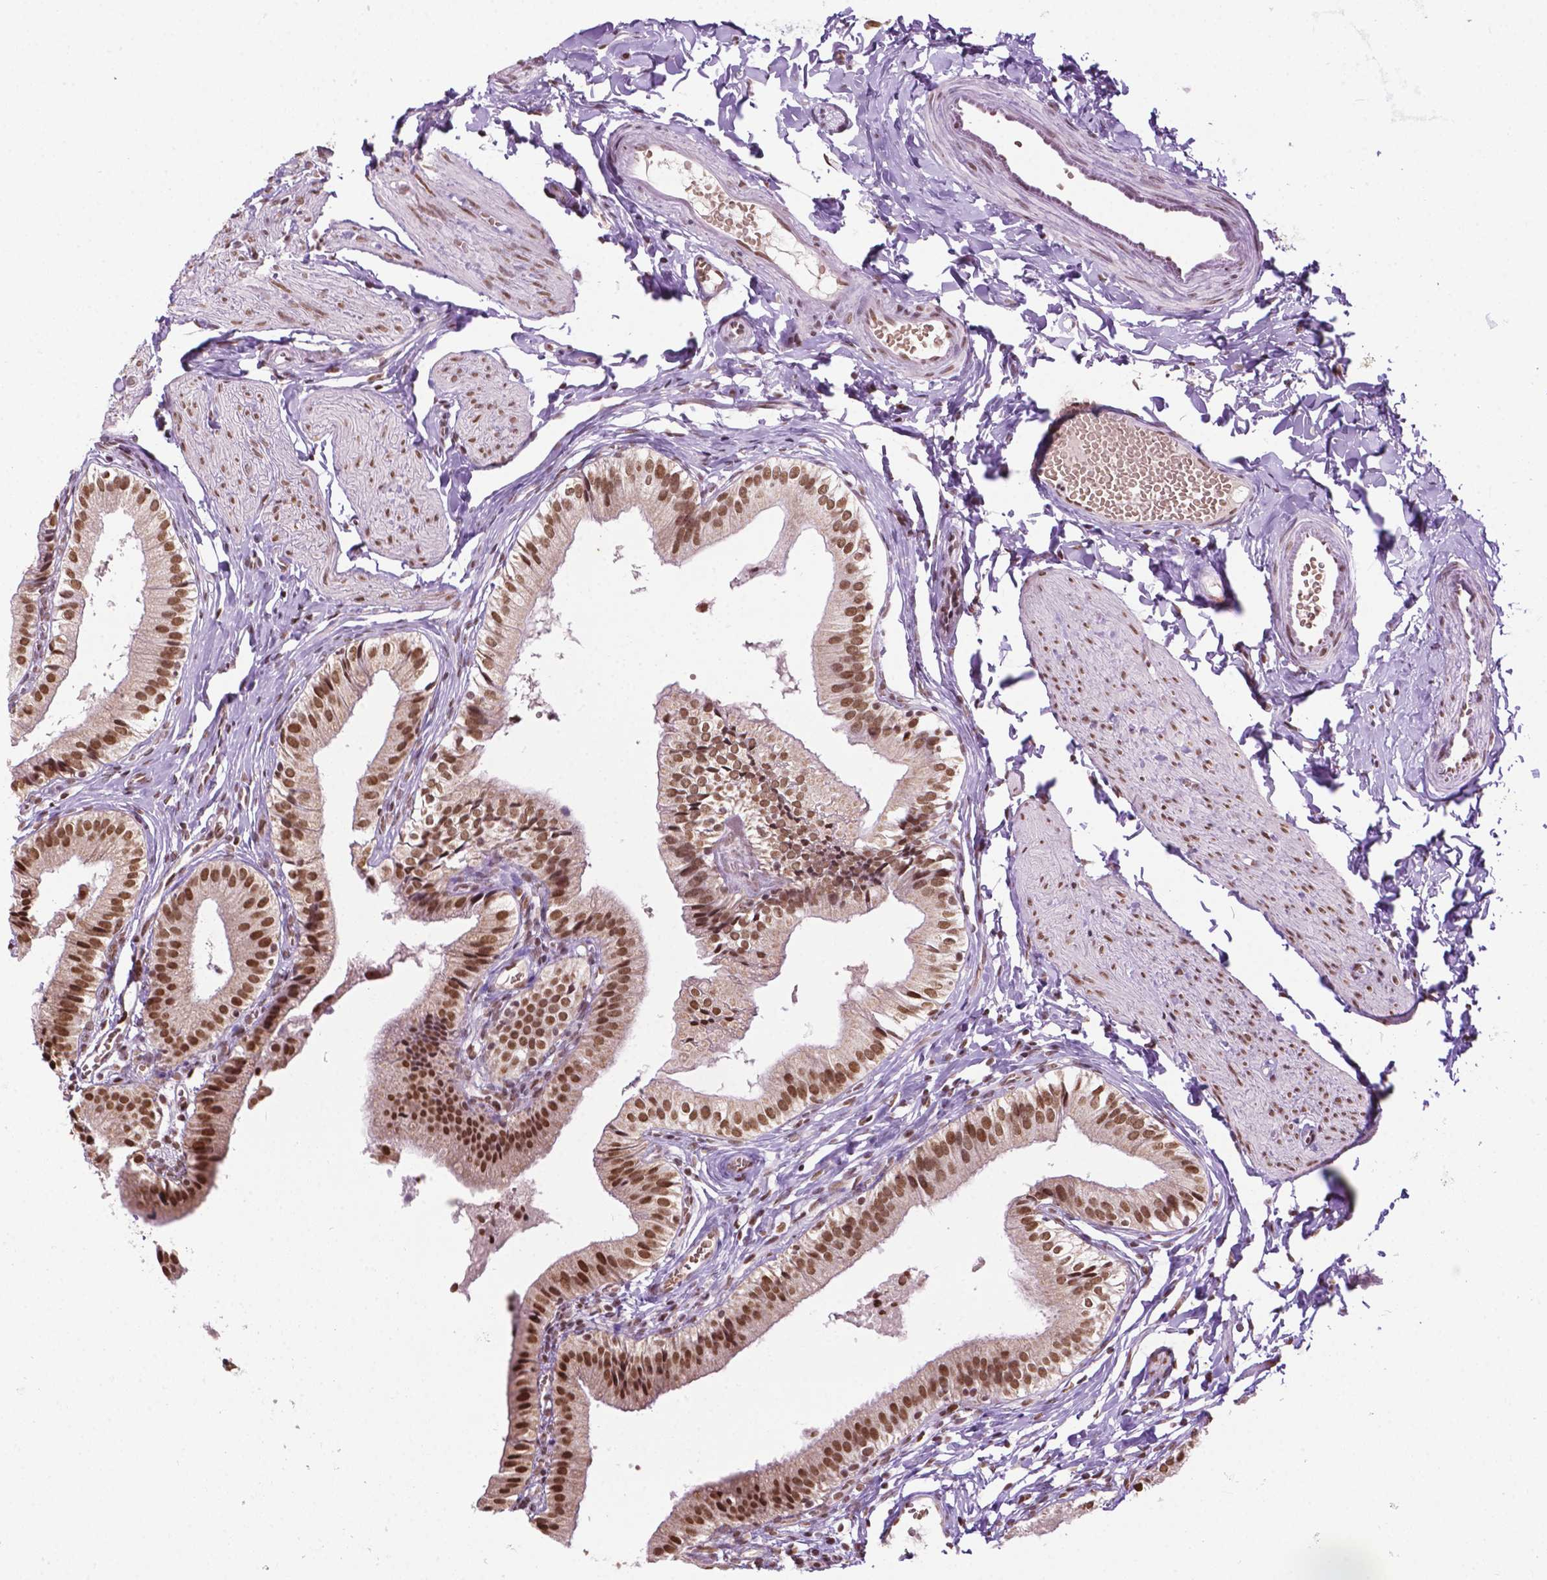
{"staining": {"intensity": "strong", "quantity": ">75%", "location": "nuclear"}, "tissue": "gallbladder", "cell_type": "Glandular cells", "image_type": "normal", "snomed": [{"axis": "morphology", "description": "Normal tissue, NOS"}, {"axis": "topography", "description": "Gallbladder"}], "caption": "High-power microscopy captured an IHC histopathology image of benign gallbladder, revealing strong nuclear staining in approximately >75% of glandular cells.", "gene": "COL23A1", "patient": {"sex": "female", "age": 47}}